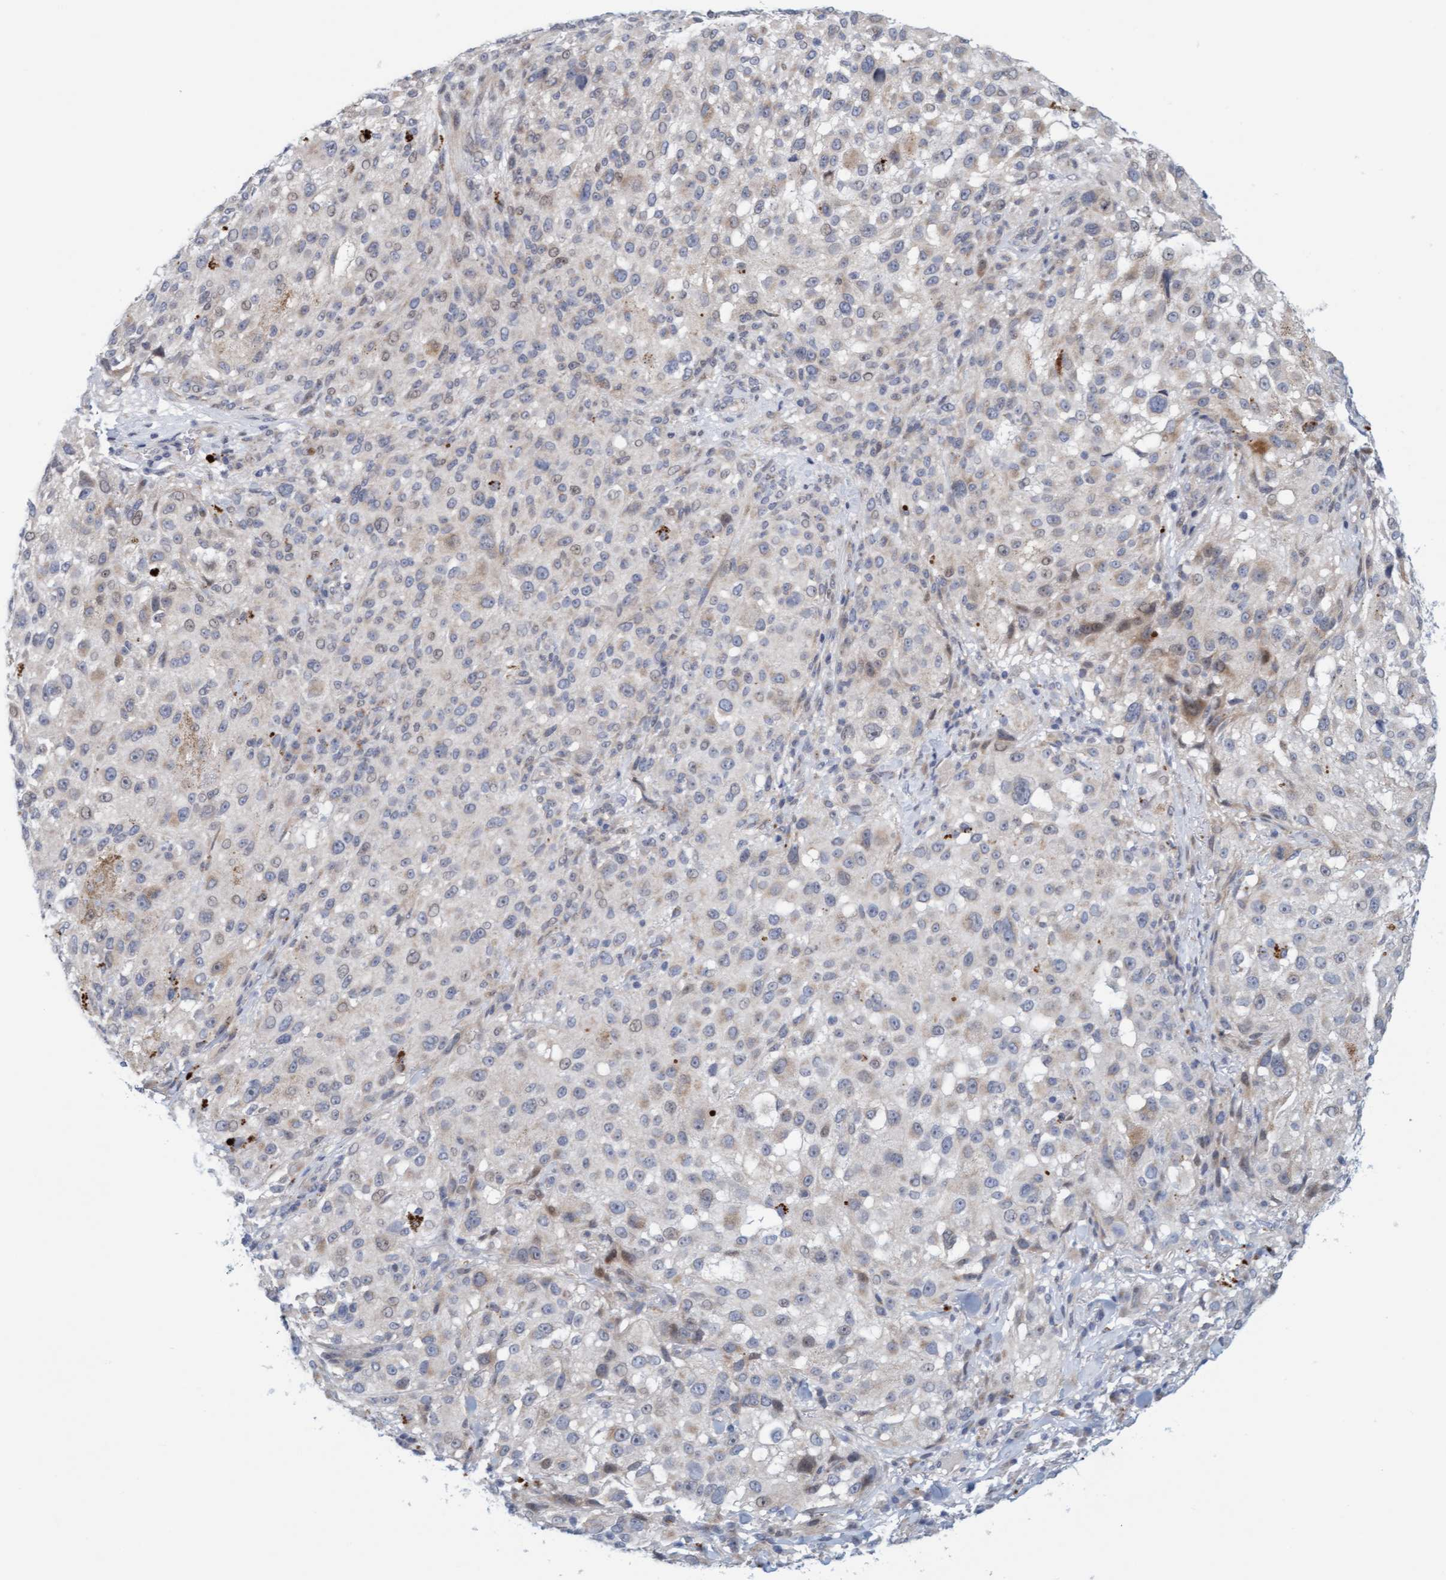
{"staining": {"intensity": "weak", "quantity": "<25%", "location": "cytoplasmic/membranous"}, "tissue": "melanoma", "cell_type": "Tumor cells", "image_type": "cancer", "snomed": [{"axis": "morphology", "description": "Necrosis, NOS"}, {"axis": "morphology", "description": "Malignant melanoma, NOS"}, {"axis": "topography", "description": "Skin"}], "caption": "Malignant melanoma stained for a protein using immunohistochemistry demonstrates no positivity tumor cells.", "gene": "ZC3H3", "patient": {"sex": "female", "age": 87}}